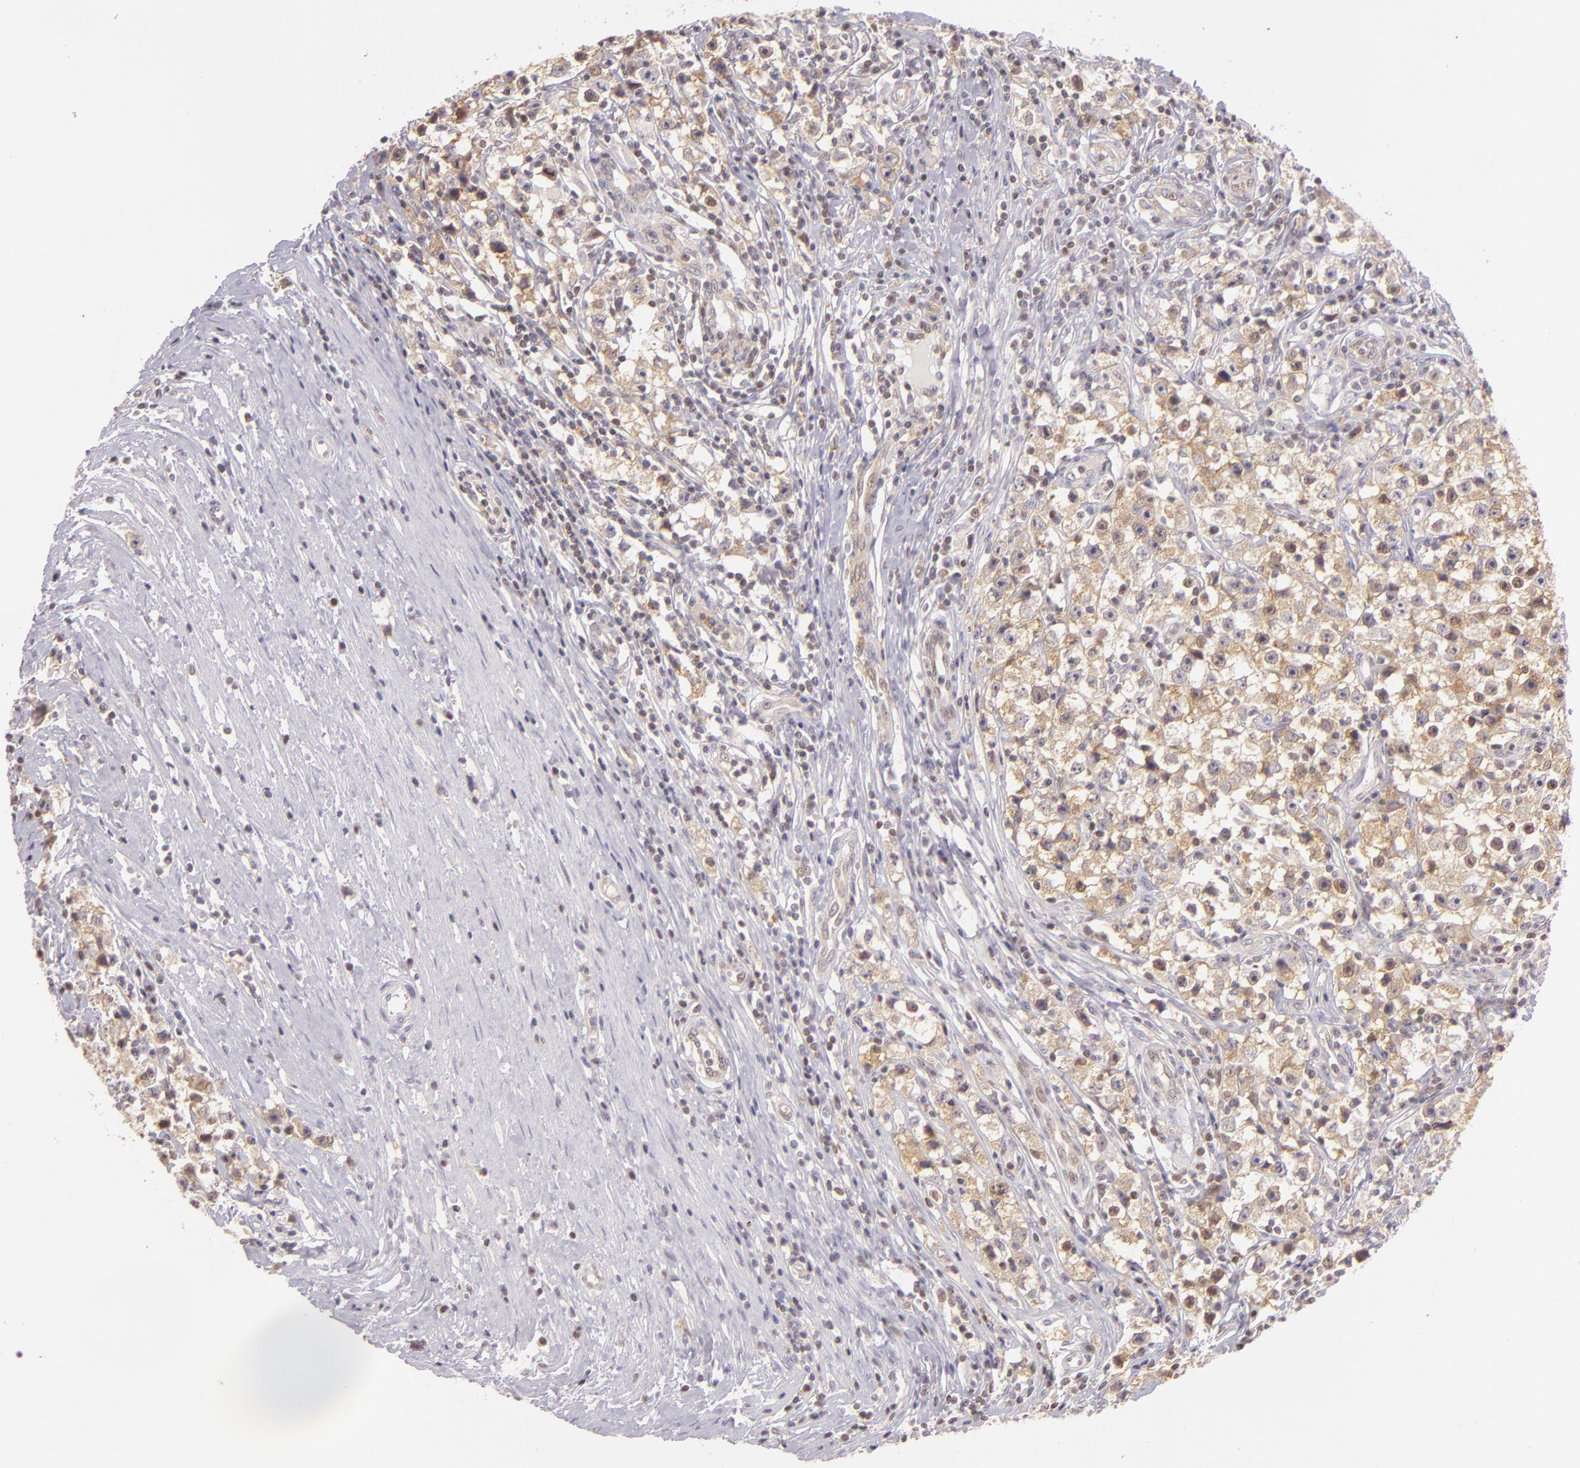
{"staining": {"intensity": "weak", "quantity": "25%-75%", "location": "cytoplasmic/membranous"}, "tissue": "testis cancer", "cell_type": "Tumor cells", "image_type": "cancer", "snomed": [{"axis": "morphology", "description": "Seminoma, NOS"}, {"axis": "topography", "description": "Testis"}], "caption": "The immunohistochemical stain shows weak cytoplasmic/membranous expression in tumor cells of testis seminoma tissue.", "gene": "IMPDH1", "patient": {"sex": "male", "age": 35}}